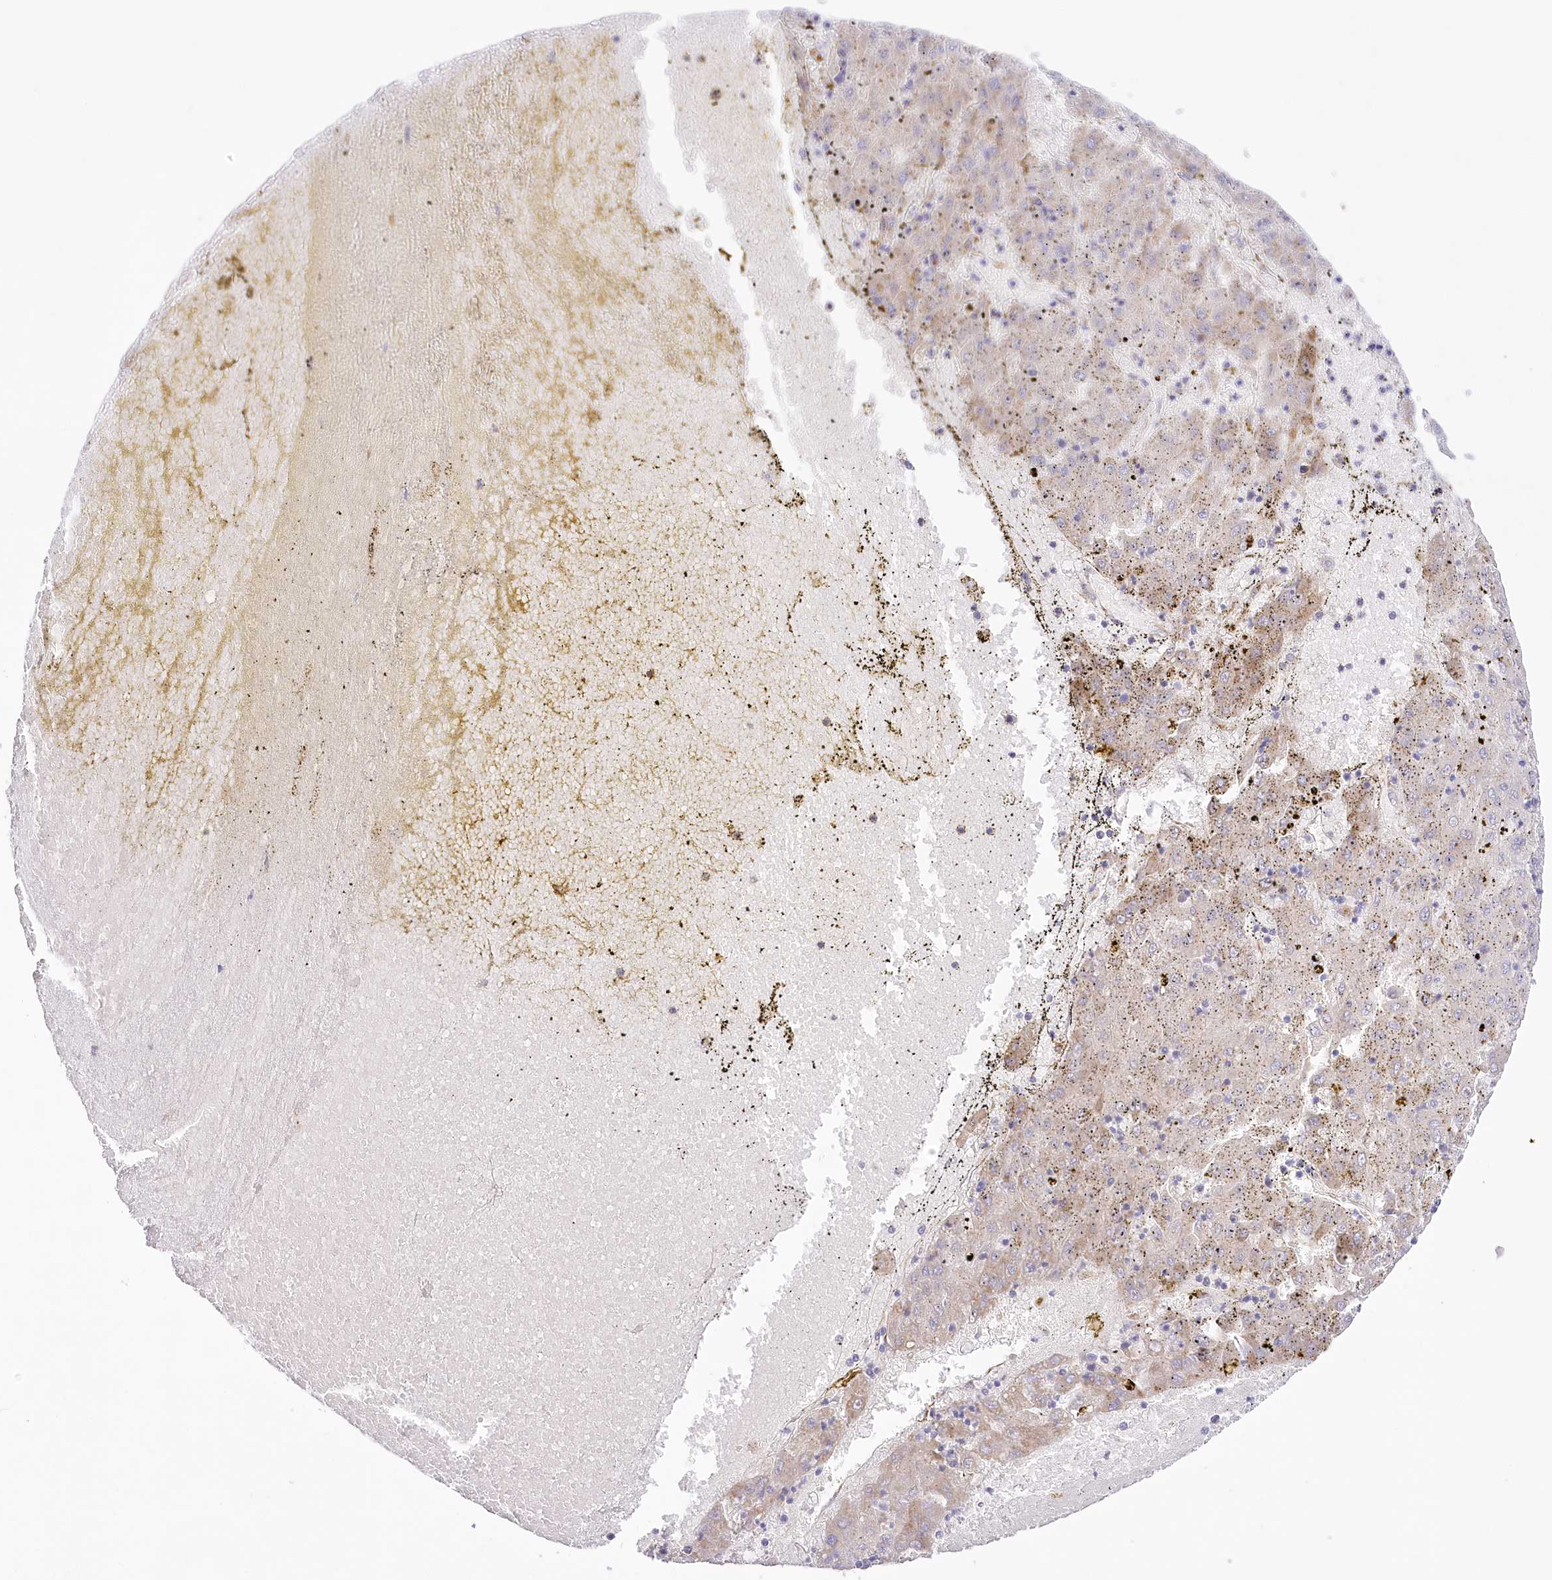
{"staining": {"intensity": "weak", "quantity": "25%-75%", "location": "cytoplasmic/membranous"}, "tissue": "liver cancer", "cell_type": "Tumor cells", "image_type": "cancer", "snomed": [{"axis": "morphology", "description": "Carcinoma, Hepatocellular, NOS"}, {"axis": "topography", "description": "Liver"}], "caption": "A micrograph of human liver cancer stained for a protein displays weak cytoplasmic/membranous brown staining in tumor cells. (DAB IHC, brown staining for protein, blue staining for nuclei).", "gene": "ABRAXAS2", "patient": {"sex": "male", "age": 72}}